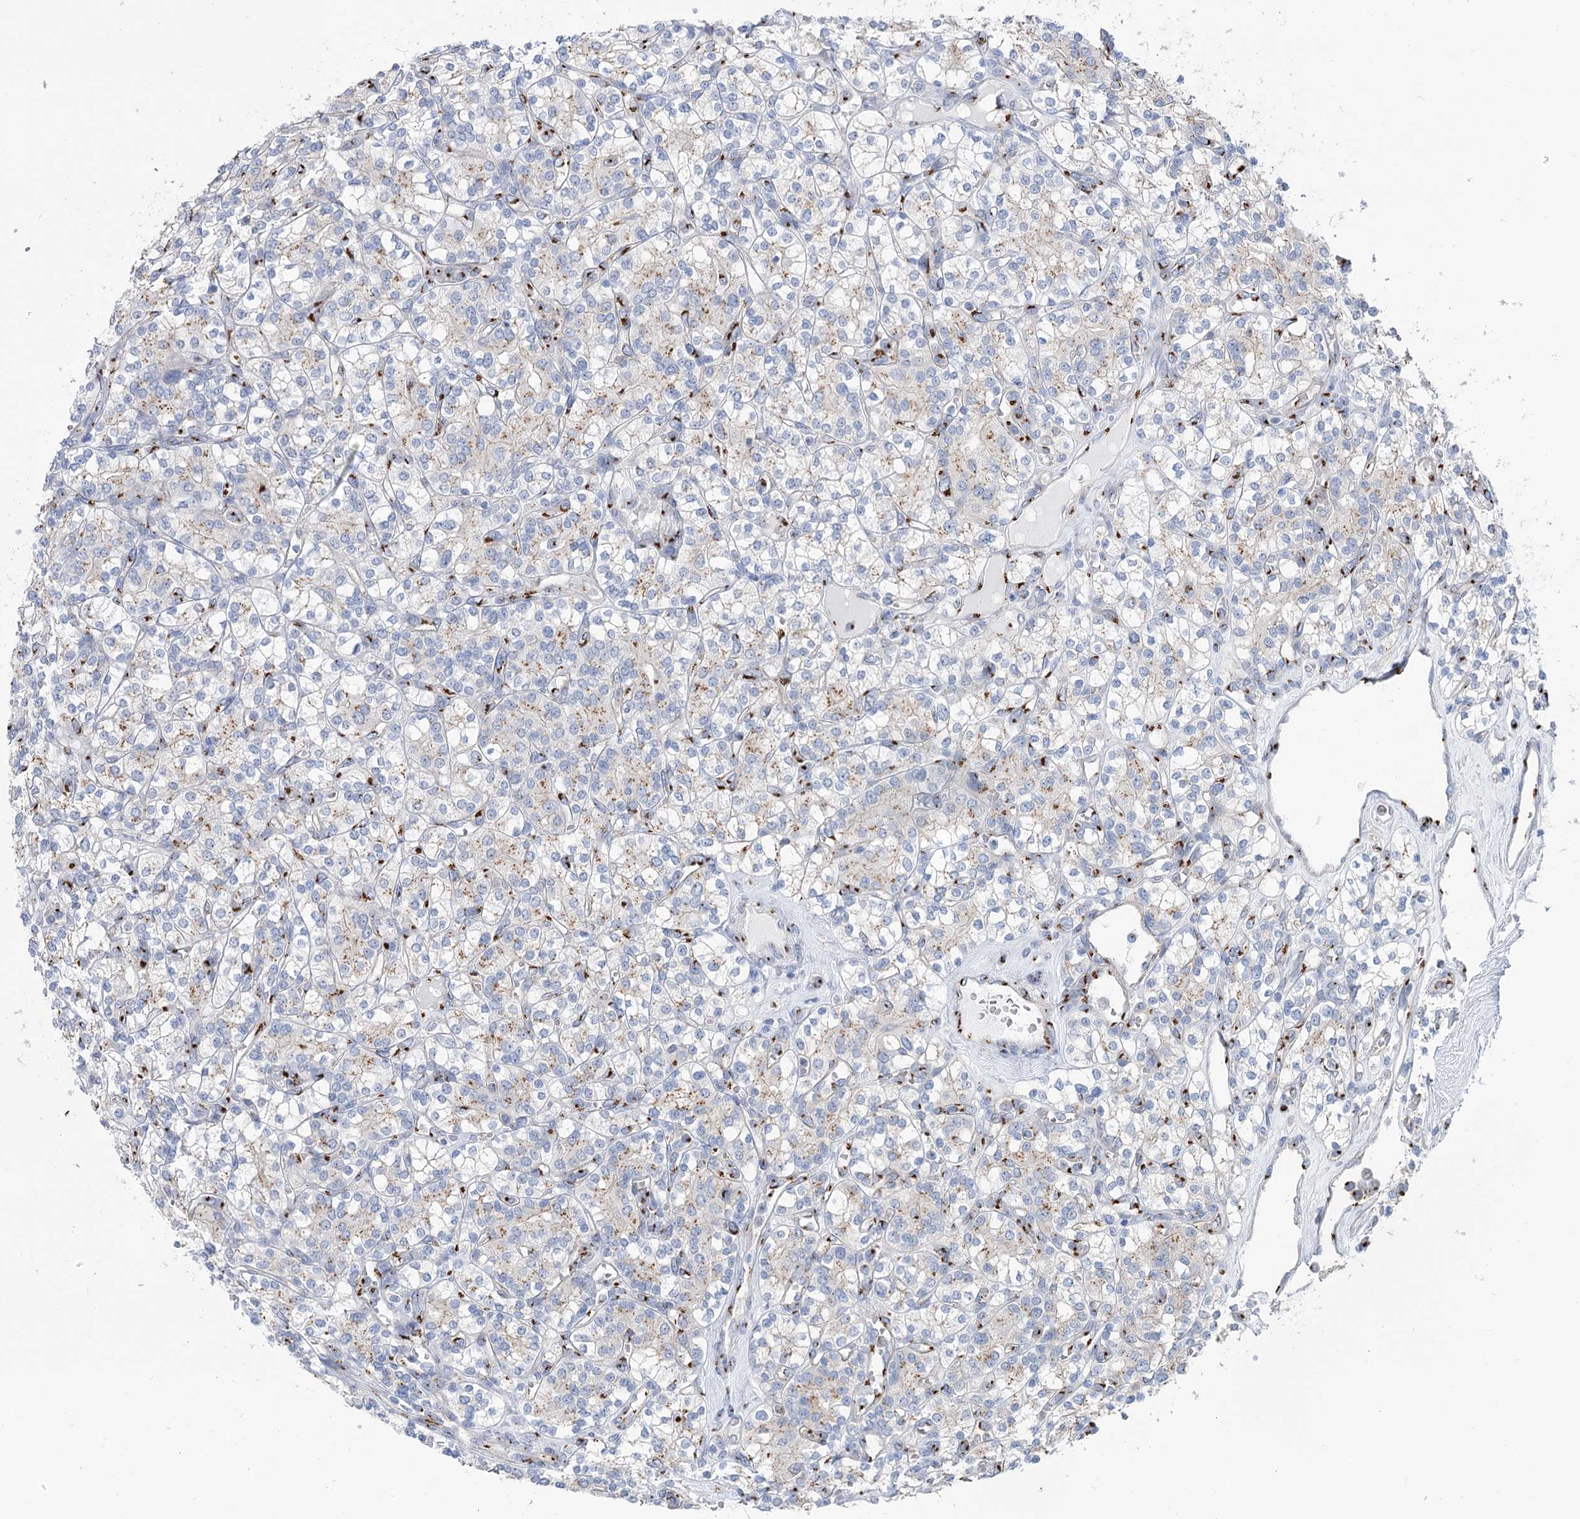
{"staining": {"intensity": "weak", "quantity": "25%-75%", "location": "cytoplasmic/membranous"}, "tissue": "renal cancer", "cell_type": "Tumor cells", "image_type": "cancer", "snomed": [{"axis": "morphology", "description": "Adenocarcinoma, NOS"}, {"axis": "topography", "description": "Kidney"}], "caption": "Protein expression analysis of human renal cancer (adenocarcinoma) reveals weak cytoplasmic/membranous staining in about 25%-75% of tumor cells.", "gene": "TMEM165", "patient": {"sex": "male", "age": 77}}